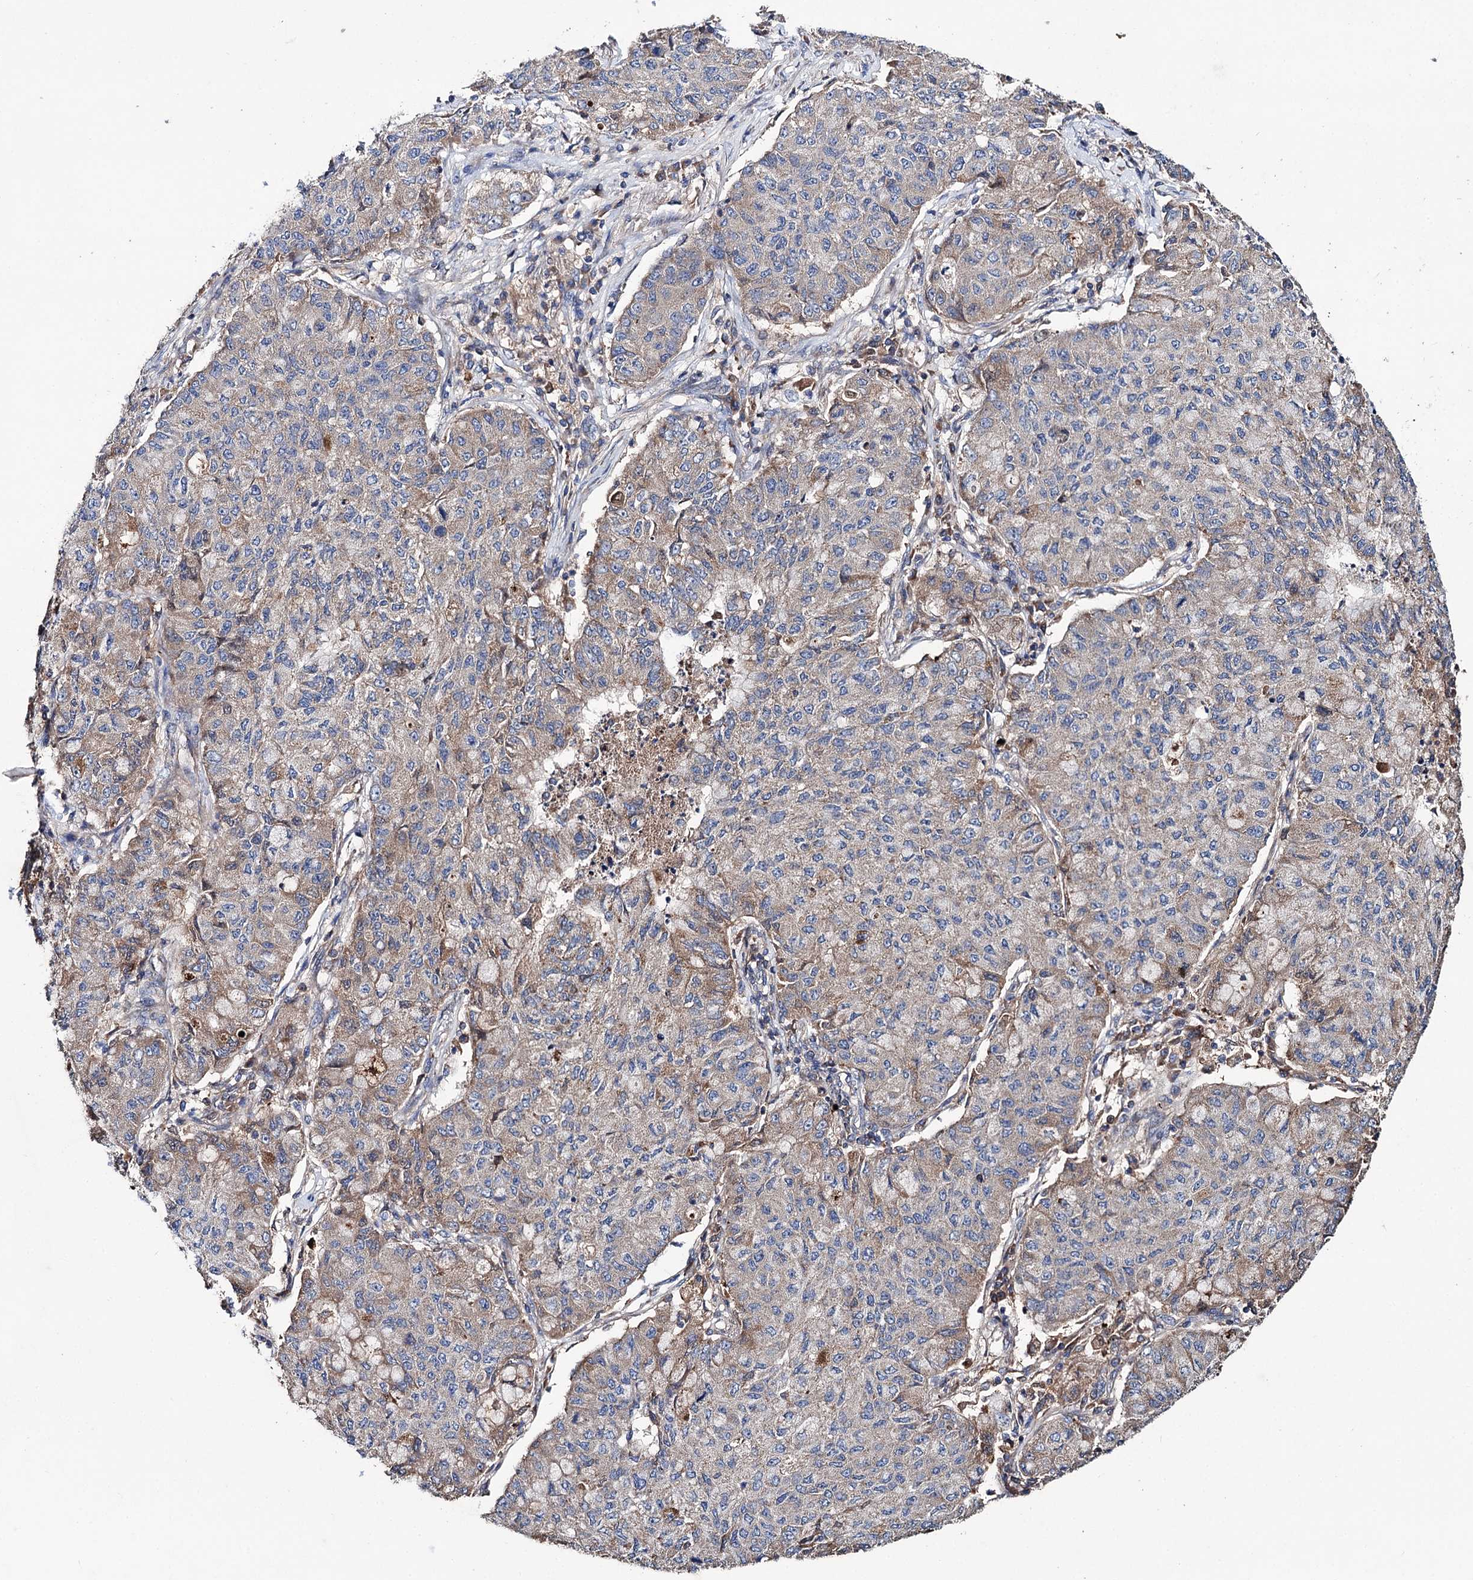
{"staining": {"intensity": "moderate", "quantity": "<25%", "location": "cytoplasmic/membranous"}, "tissue": "lung cancer", "cell_type": "Tumor cells", "image_type": "cancer", "snomed": [{"axis": "morphology", "description": "Squamous cell carcinoma, NOS"}, {"axis": "topography", "description": "Lung"}], "caption": "There is low levels of moderate cytoplasmic/membranous staining in tumor cells of lung cancer, as demonstrated by immunohistochemical staining (brown color).", "gene": "CLPB", "patient": {"sex": "male", "age": 74}}